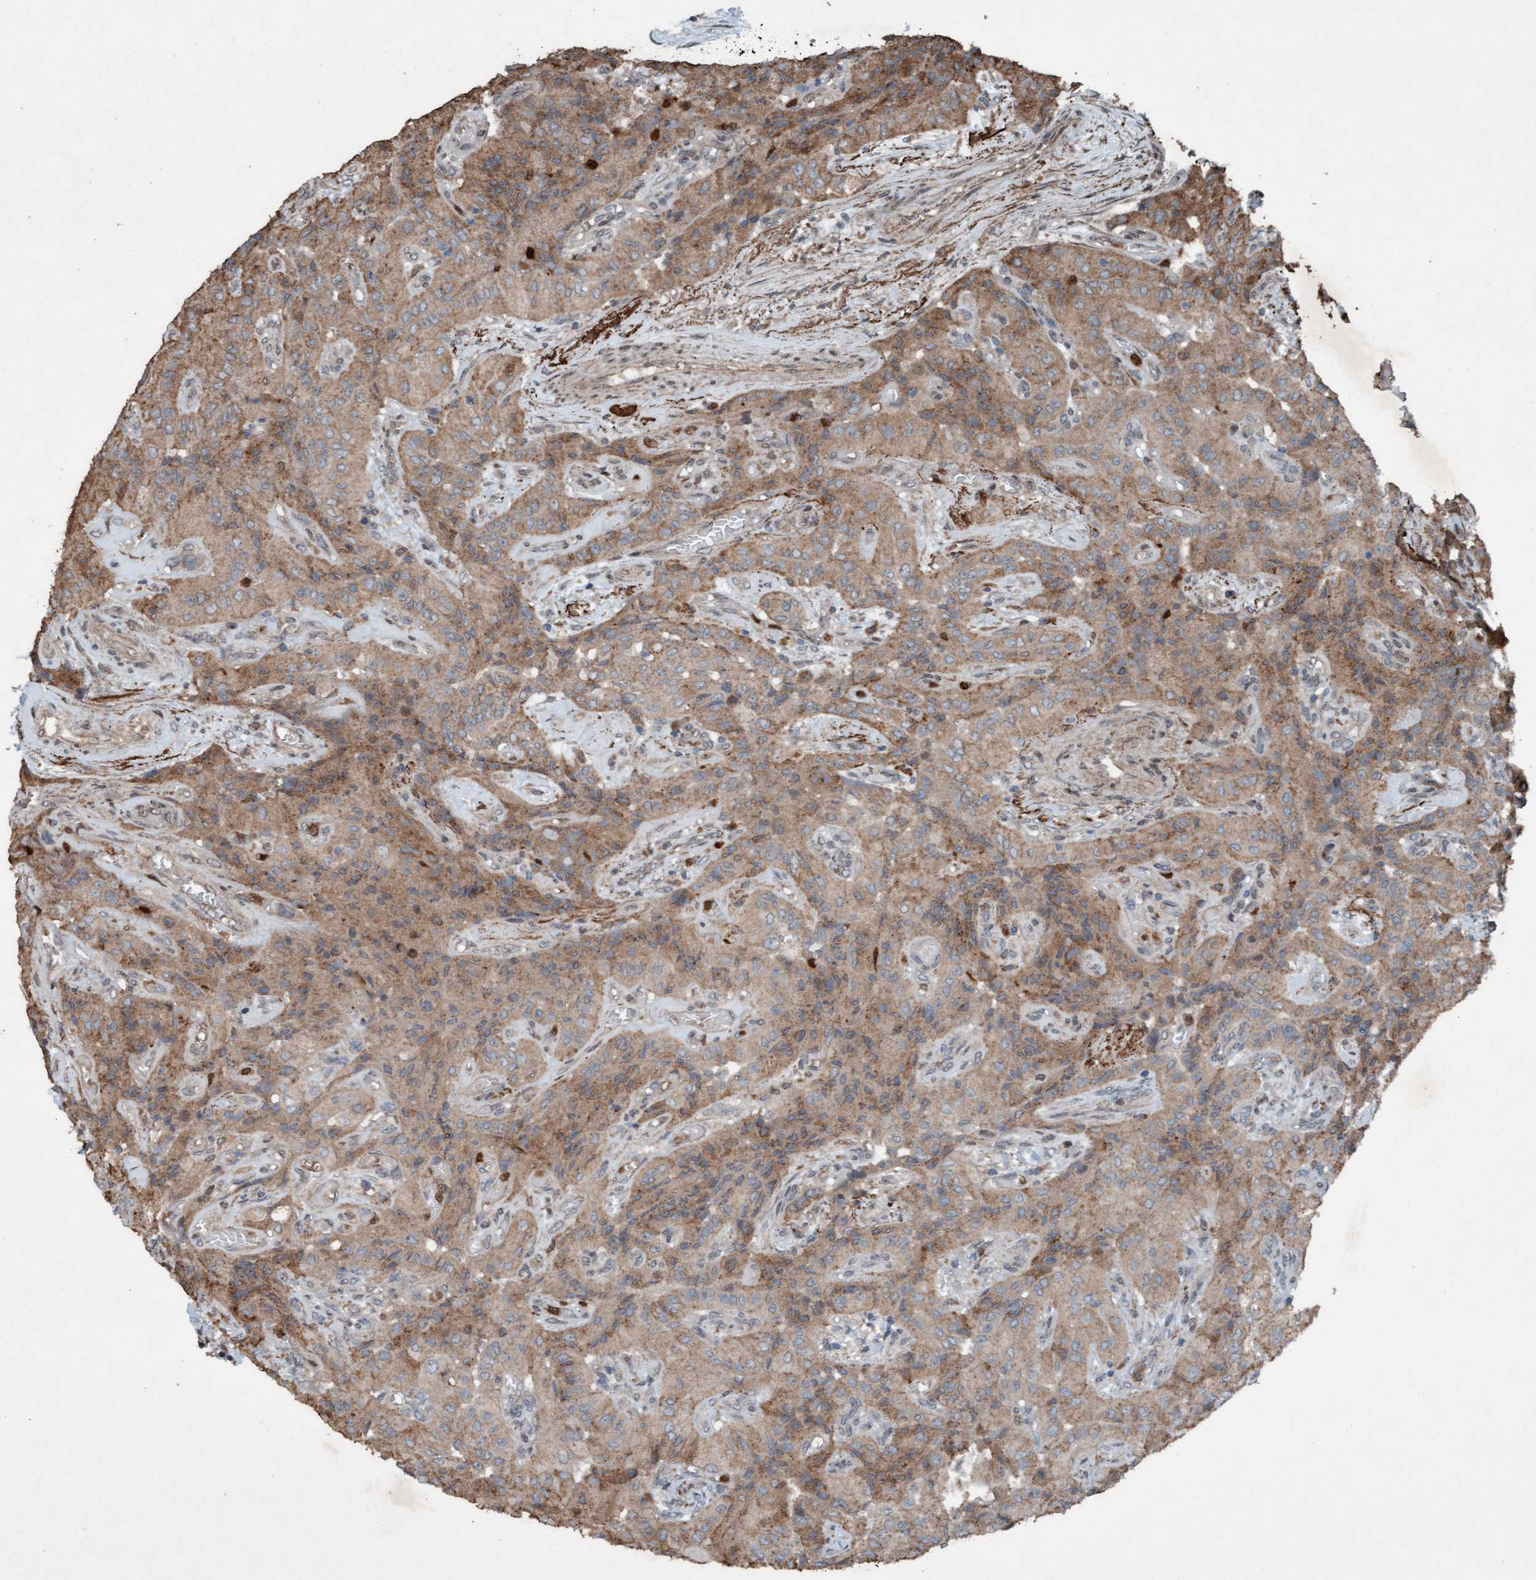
{"staining": {"intensity": "weak", "quantity": ">75%", "location": "cytoplasmic/membranous"}, "tissue": "thyroid cancer", "cell_type": "Tumor cells", "image_type": "cancer", "snomed": [{"axis": "morphology", "description": "Papillary adenocarcinoma, NOS"}, {"axis": "topography", "description": "Thyroid gland"}], "caption": "Protein analysis of thyroid cancer (papillary adenocarcinoma) tissue exhibits weak cytoplasmic/membranous expression in approximately >75% of tumor cells.", "gene": "PLXNB2", "patient": {"sex": "female", "age": 59}}